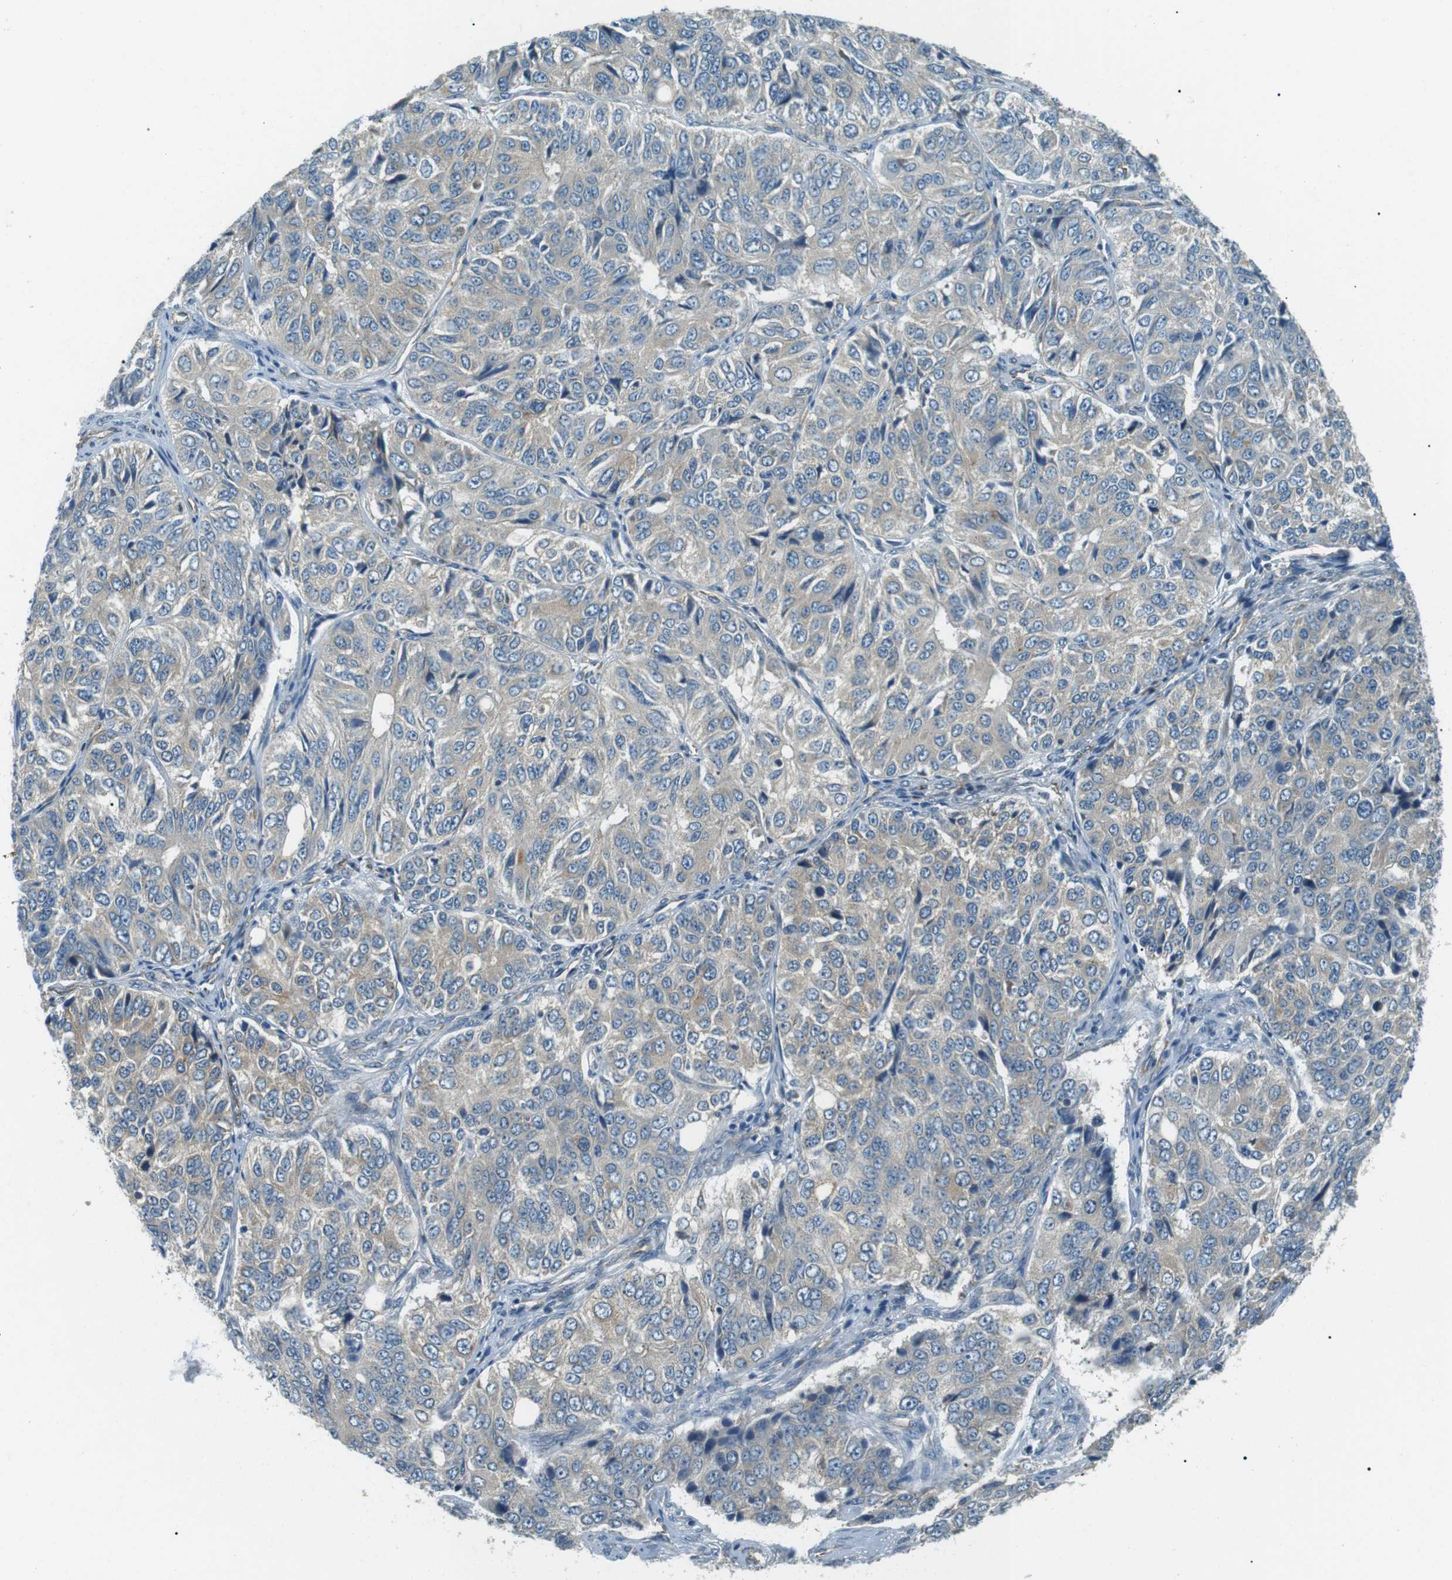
{"staining": {"intensity": "negative", "quantity": "none", "location": "none"}, "tissue": "ovarian cancer", "cell_type": "Tumor cells", "image_type": "cancer", "snomed": [{"axis": "morphology", "description": "Carcinoma, endometroid"}, {"axis": "topography", "description": "Ovary"}], "caption": "Micrograph shows no protein expression in tumor cells of ovarian cancer tissue.", "gene": "ODR4", "patient": {"sex": "female", "age": 51}}